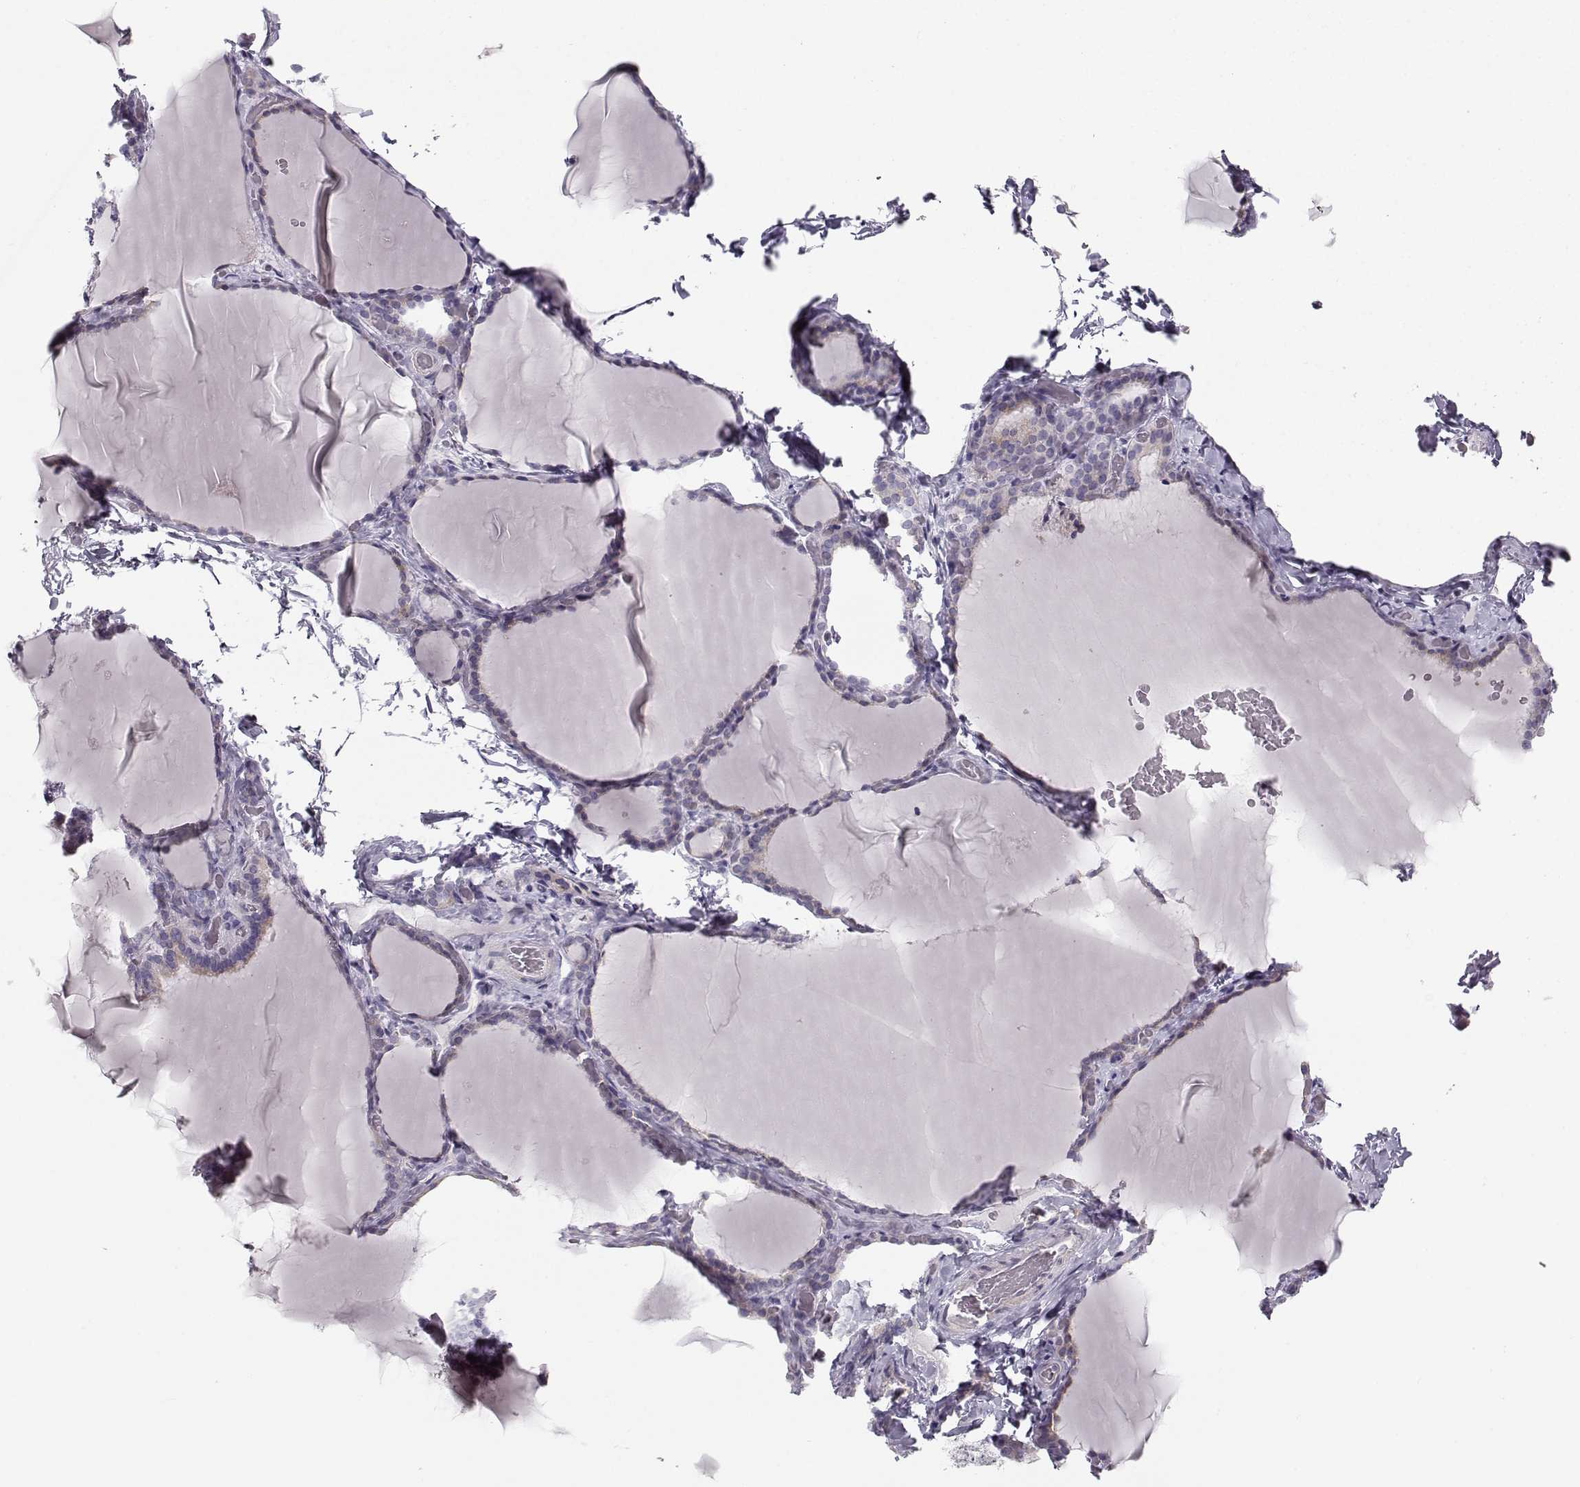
{"staining": {"intensity": "weak", "quantity": "25%-75%", "location": "cytoplasmic/membranous"}, "tissue": "thyroid gland", "cell_type": "Glandular cells", "image_type": "normal", "snomed": [{"axis": "morphology", "description": "Normal tissue, NOS"}, {"axis": "morphology", "description": "Hyperplasia, NOS"}, {"axis": "topography", "description": "Thyroid gland"}], "caption": "Thyroid gland was stained to show a protein in brown. There is low levels of weak cytoplasmic/membranous positivity in approximately 25%-75% of glandular cells. The protein is stained brown, and the nuclei are stained in blue (DAB (3,3'-diaminobenzidine) IHC with brightfield microscopy, high magnification).", "gene": "CASR", "patient": {"sex": "female", "age": 27}}